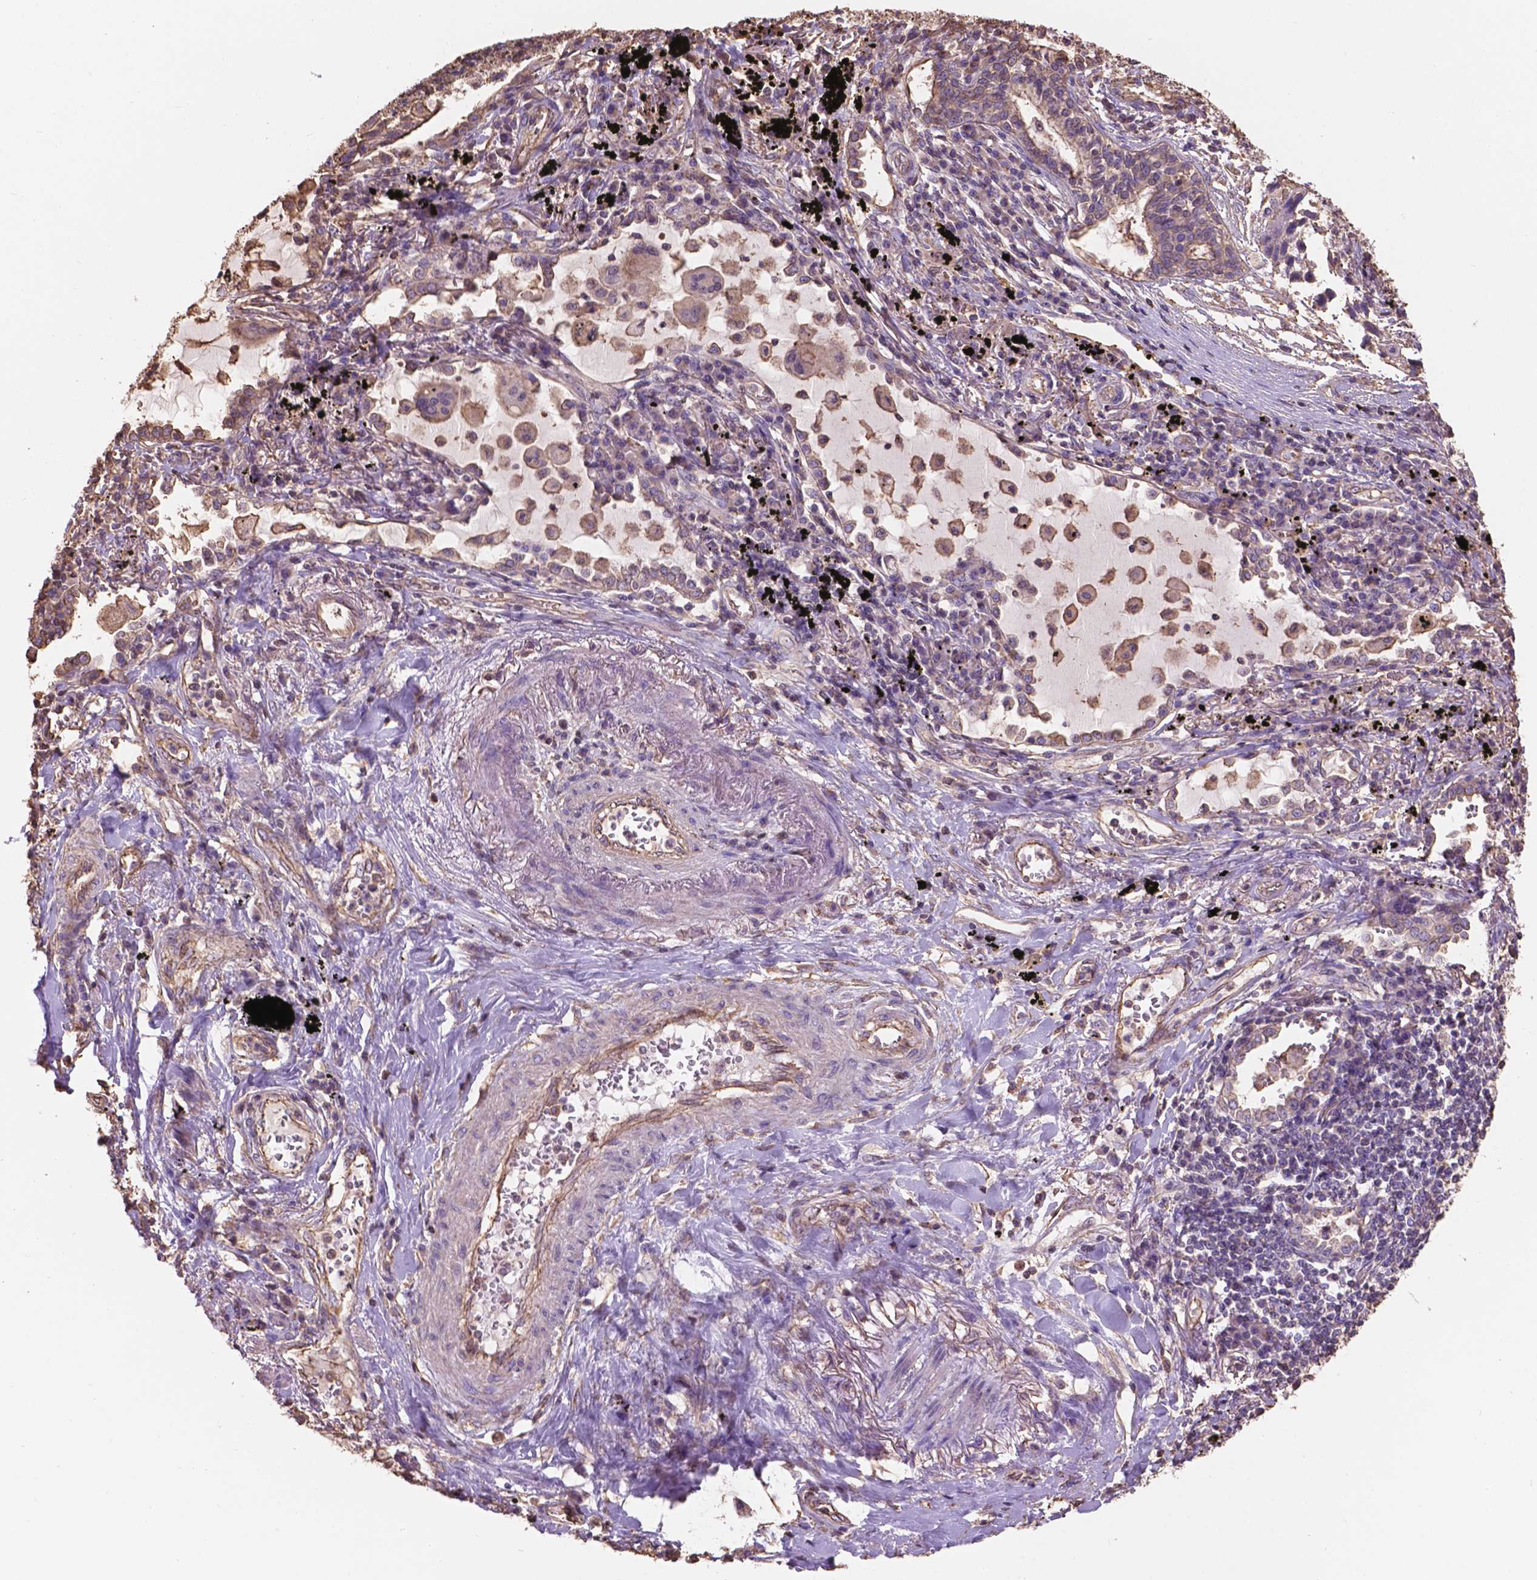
{"staining": {"intensity": "negative", "quantity": "none", "location": "none"}, "tissue": "lung cancer", "cell_type": "Tumor cells", "image_type": "cancer", "snomed": [{"axis": "morphology", "description": "Squamous cell carcinoma, NOS"}, {"axis": "topography", "description": "Lung"}], "caption": "This is an IHC histopathology image of human lung squamous cell carcinoma. There is no expression in tumor cells.", "gene": "NIPA2", "patient": {"sex": "male", "age": 78}}